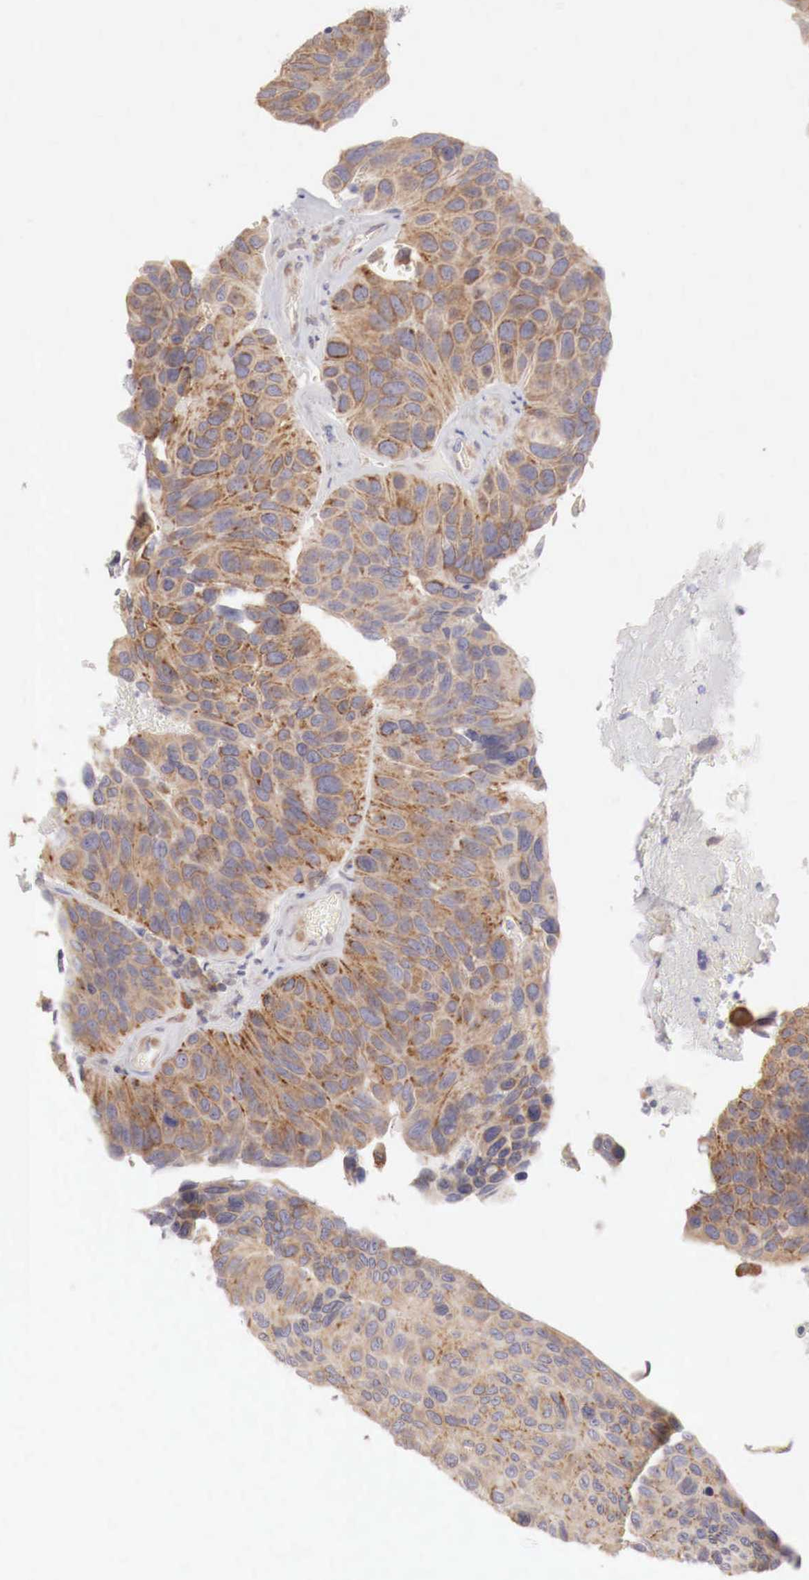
{"staining": {"intensity": "moderate", "quantity": ">75%", "location": "cytoplasmic/membranous"}, "tissue": "urothelial cancer", "cell_type": "Tumor cells", "image_type": "cancer", "snomed": [{"axis": "morphology", "description": "Urothelial carcinoma, High grade"}, {"axis": "topography", "description": "Urinary bladder"}], "caption": "This is a photomicrograph of immunohistochemistry staining of urothelial carcinoma (high-grade), which shows moderate staining in the cytoplasmic/membranous of tumor cells.", "gene": "NSDHL", "patient": {"sex": "male", "age": 66}}